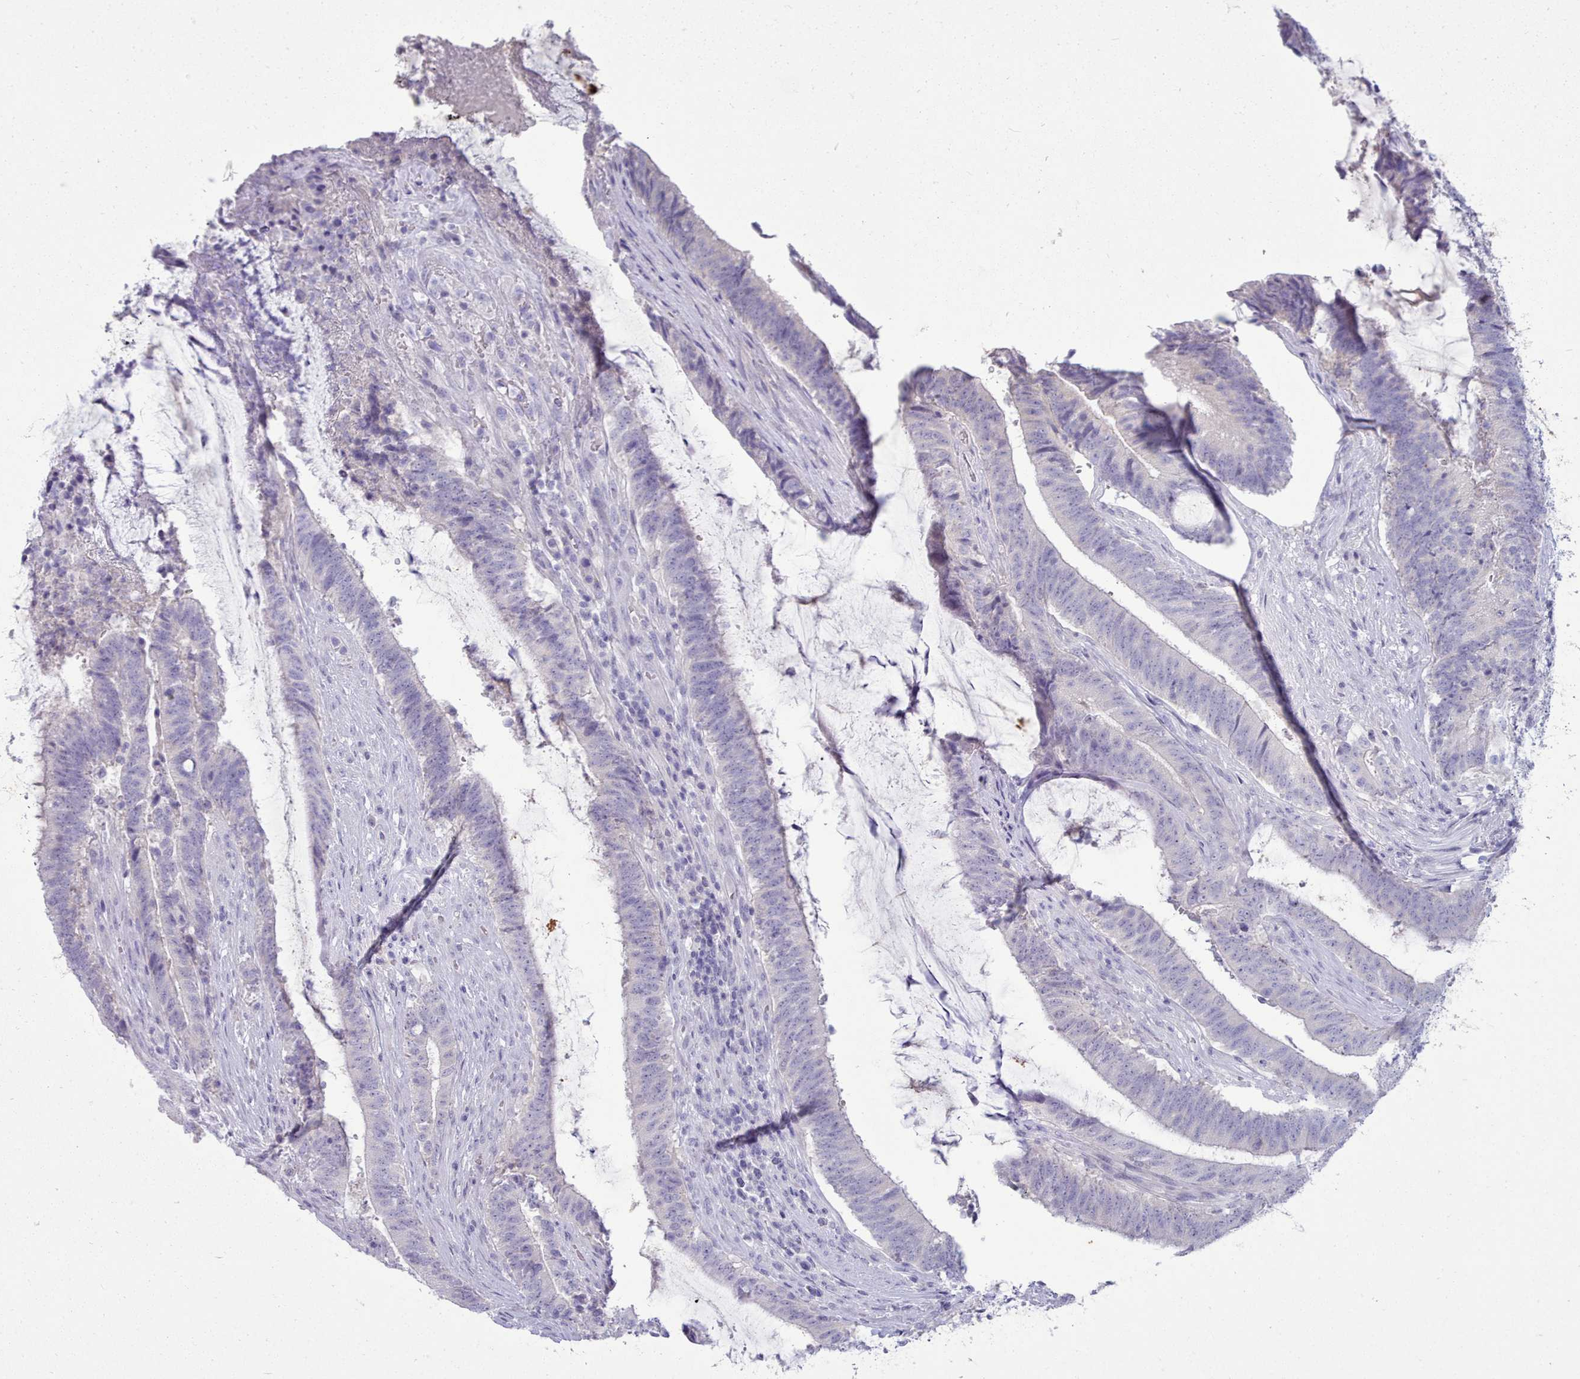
{"staining": {"intensity": "negative", "quantity": "none", "location": "none"}, "tissue": "colorectal cancer", "cell_type": "Tumor cells", "image_type": "cancer", "snomed": [{"axis": "morphology", "description": "Adenocarcinoma, NOS"}, {"axis": "topography", "description": "Colon"}], "caption": "An immunohistochemistry histopathology image of adenocarcinoma (colorectal) is shown. There is no staining in tumor cells of adenocarcinoma (colorectal).", "gene": "TMEM253", "patient": {"sex": "female", "age": 43}}